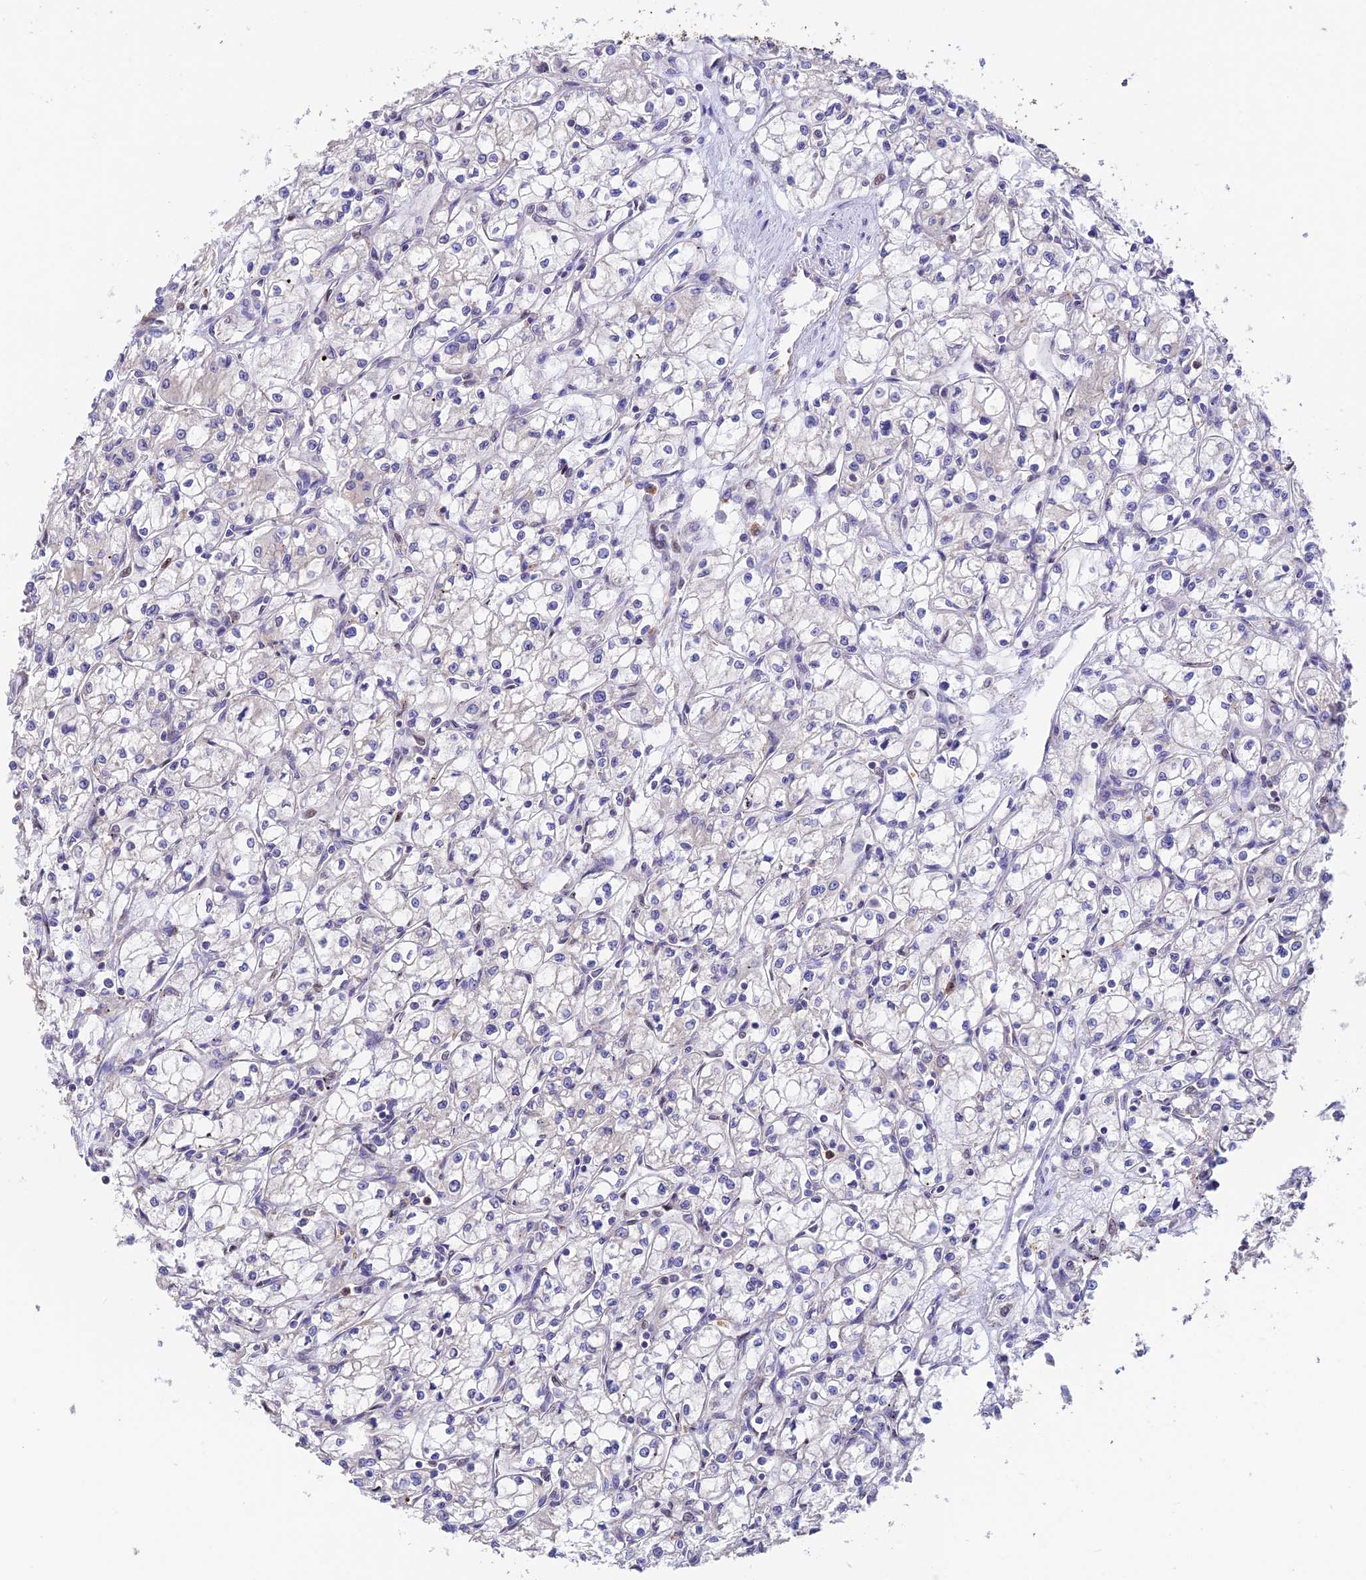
{"staining": {"intensity": "negative", "quantity": "none", "location": "none"}, "tissue": "renal cancer", "cell_type": "Tumor cells", "image_type": "cancer", "snomed": [{"axis": "morphology", "description": "Adenocarcinoma, NOS"}, {"axis": "topography", "description": "Kidney"}], "caption": "An IHC photomicrograph of renal adenocarcinoma is shown. There is no staining in tumor cells of renal adenocarcinoma.", "gene": "EMC3", "patient": {"sex": "male", "age": 59}}